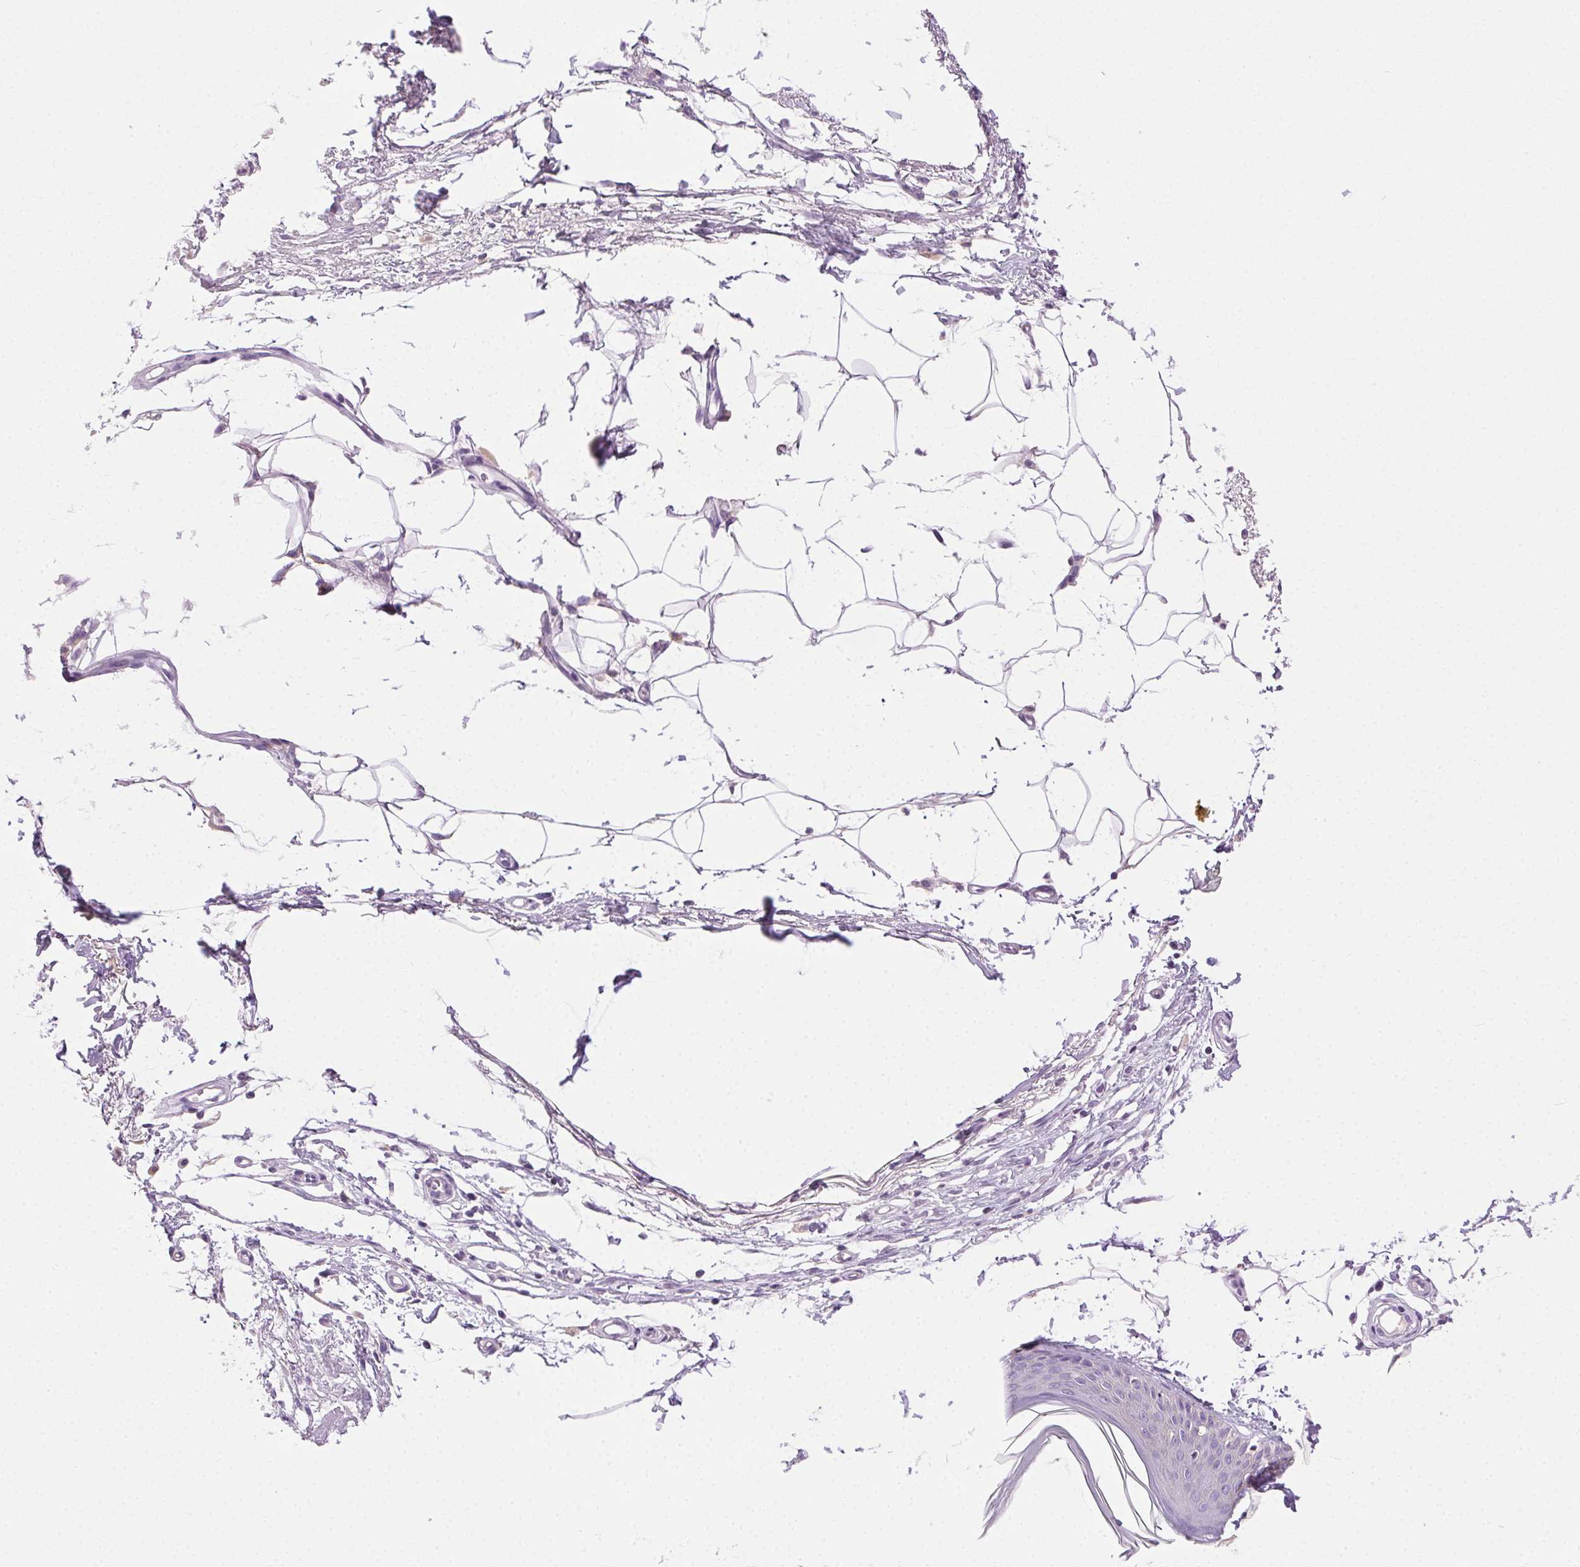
{"staining": {"intensity": "weak", "quantity": "<25%", "location": "cytoplasmic/membranous"}, "tissue": "skin", "cell_type": "Fibroblasts", "image_type": "normal", "snomed": [{"axis": "morphology", "description": "Normal tissue, NOS"}, {"axis": "topography", "description": "Skin"}], "caption": "An immunohistochemistry (IHC) micrograph of normal skin is shown. There is no staining in fibroblasts of skin.", "gene": "CLDN10", "patient": {"sex": "female", "age": 62}}